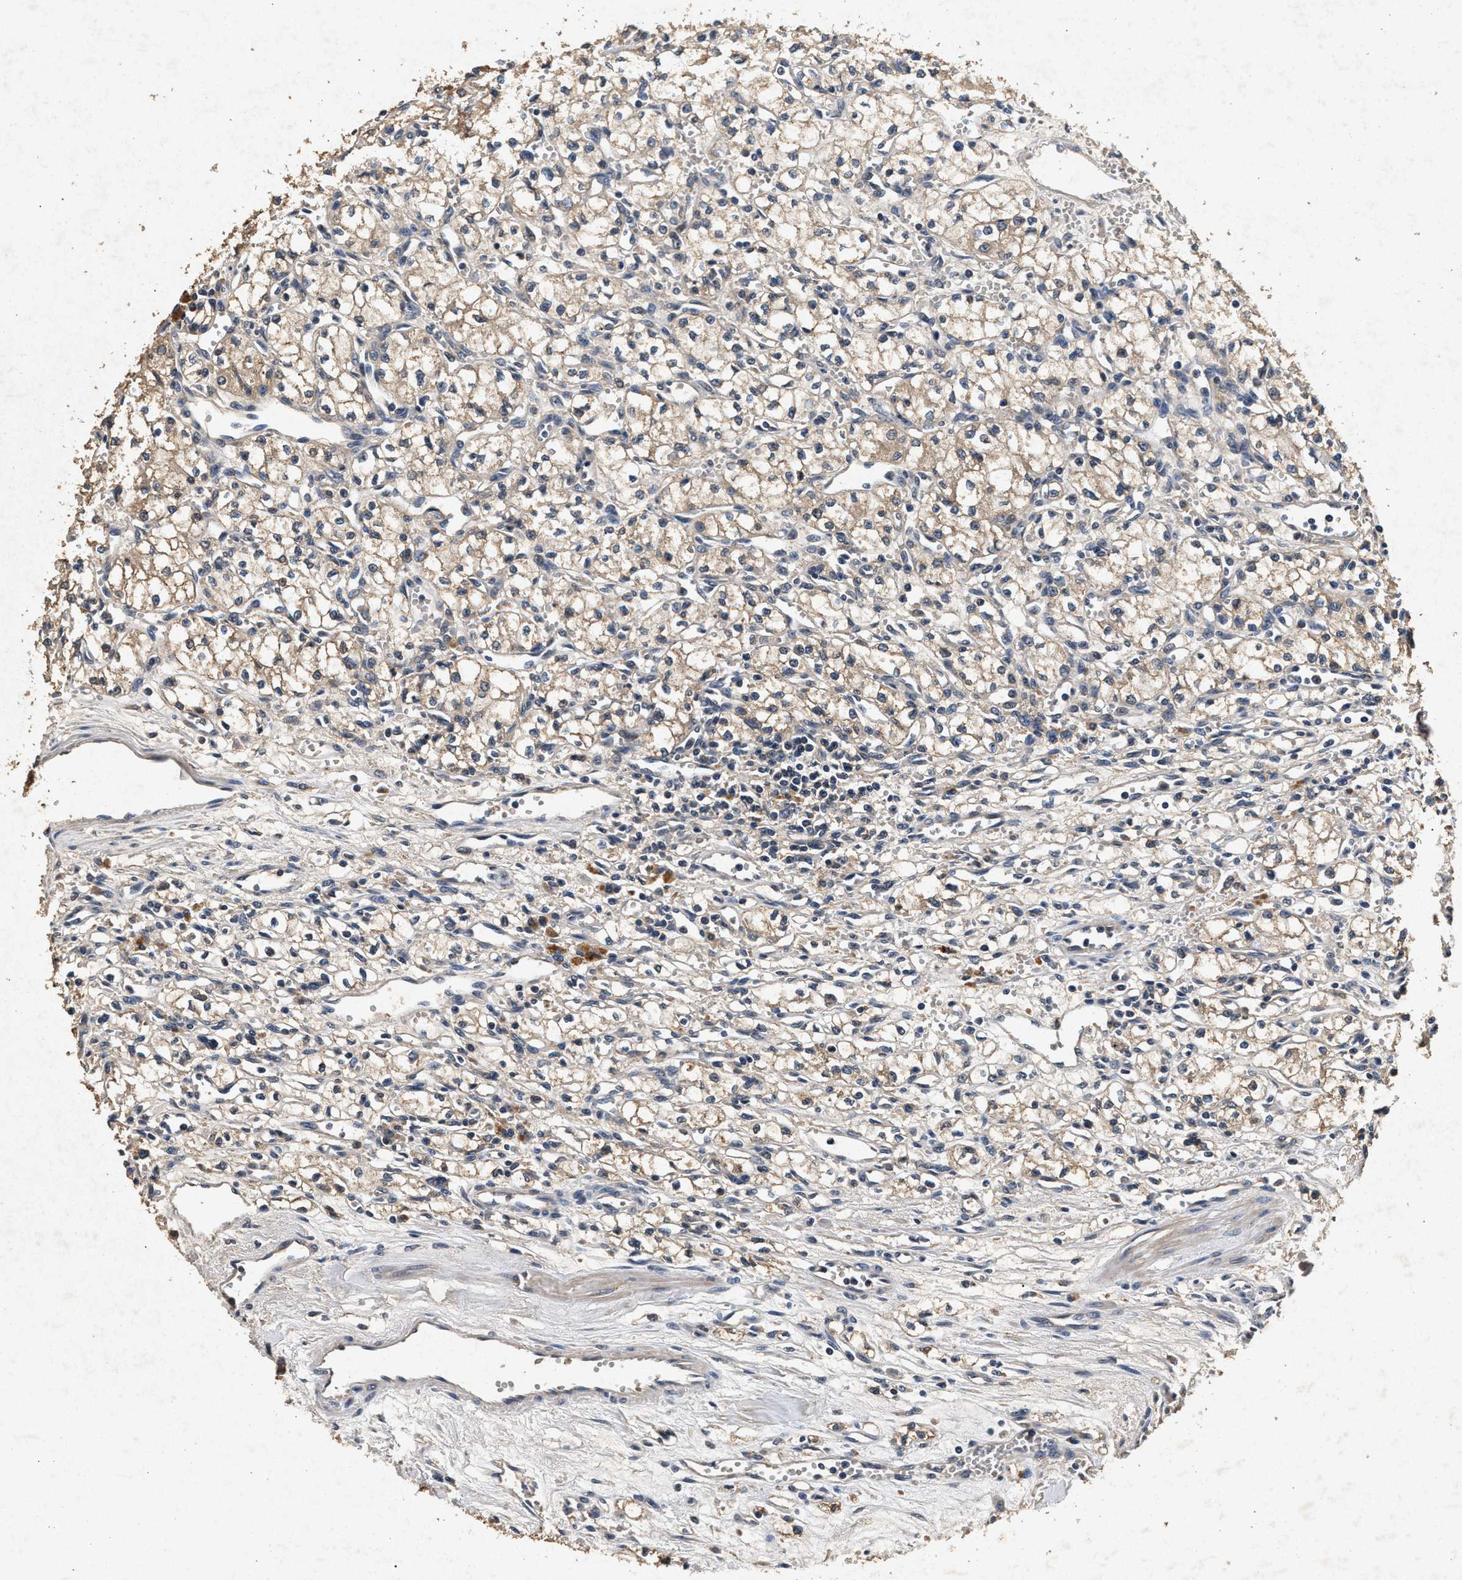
{"staining": {"intensity": "weak", "quantity": "<25%", "location": "cytoplasmic/membranous"}, "tissue": "renal cancer", "cell_type": "Tumor cells", "image_type": "cancer", "snomed": [{"axis": "morphology", "description": "Normal tissue, NOS"}, {"axis": "morphology", "description": "Adenocarcinoma, NOS"}, {"axis": "topography", "description": "Kidney"}], "caption": "Adenocarcinoma (renal) was stained to show a protein in brown. There is no significant positivity in tumor cells. (DAB immunohistochemistry visualized using brightfield microscopy, high magnification).", "gene": "PPP1CC", "patient": {"sex": "male", "age": 59}}